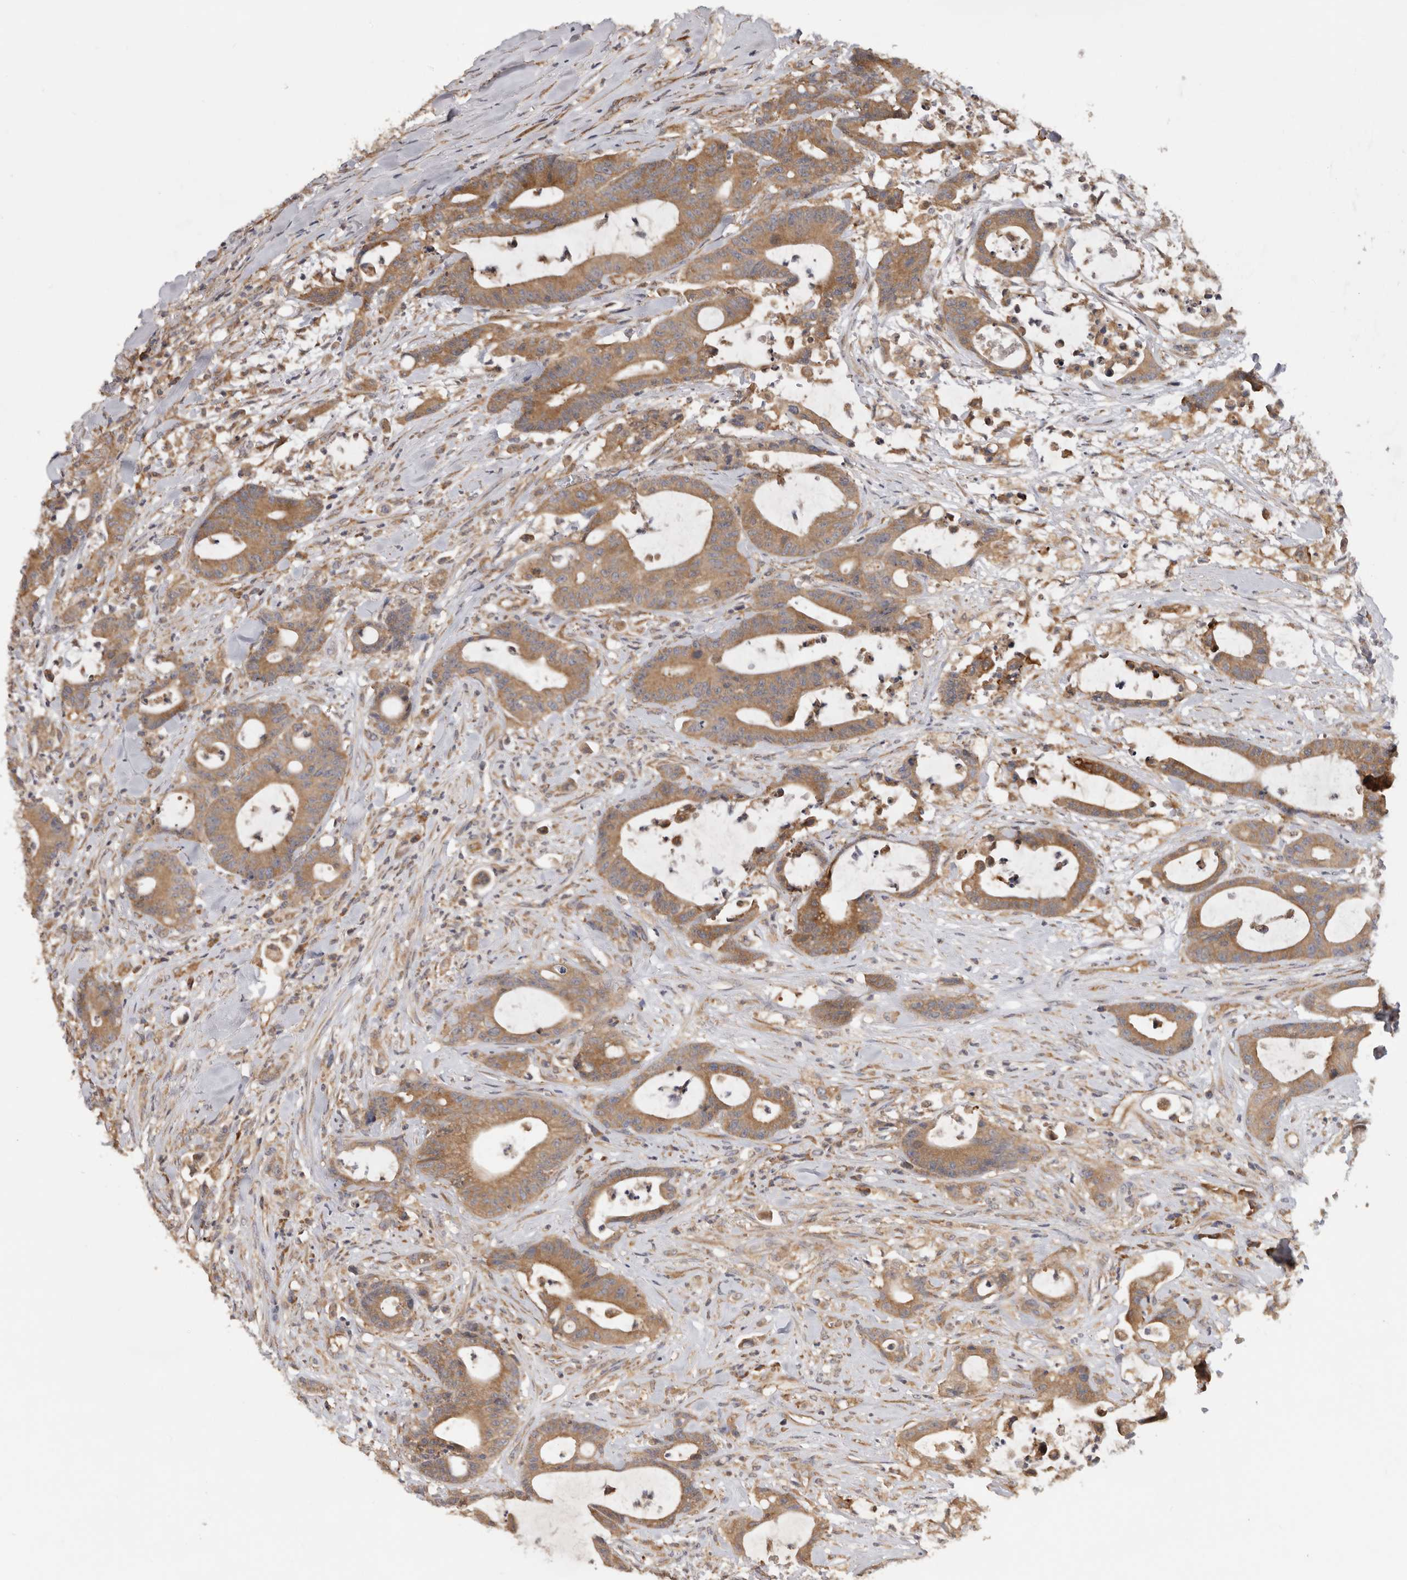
{"staining": {"intensity": "moderate", "quantity": ">75%", "location": "cytoplasmic/membranous"}, "tissue": "colorectal cancer", "cell_type": "Tumor cells", "image_type": "cancer", "snomed": [{"axis": "morphology", "description": "Adenocarcinoma, NOS"}, {"axis": "topography", "description": "Colon"}], "caption": "DAB (3,3'-diaminobenzidine) immunohistochemical staining of adenocarcinoma (colorectal) demonstrates moderate cytoplasmic/membranous protein staining in approximately >75% of tumor cells.", "gene": "PPP1R42", "patient": {"sex": "female", "age": 84}}